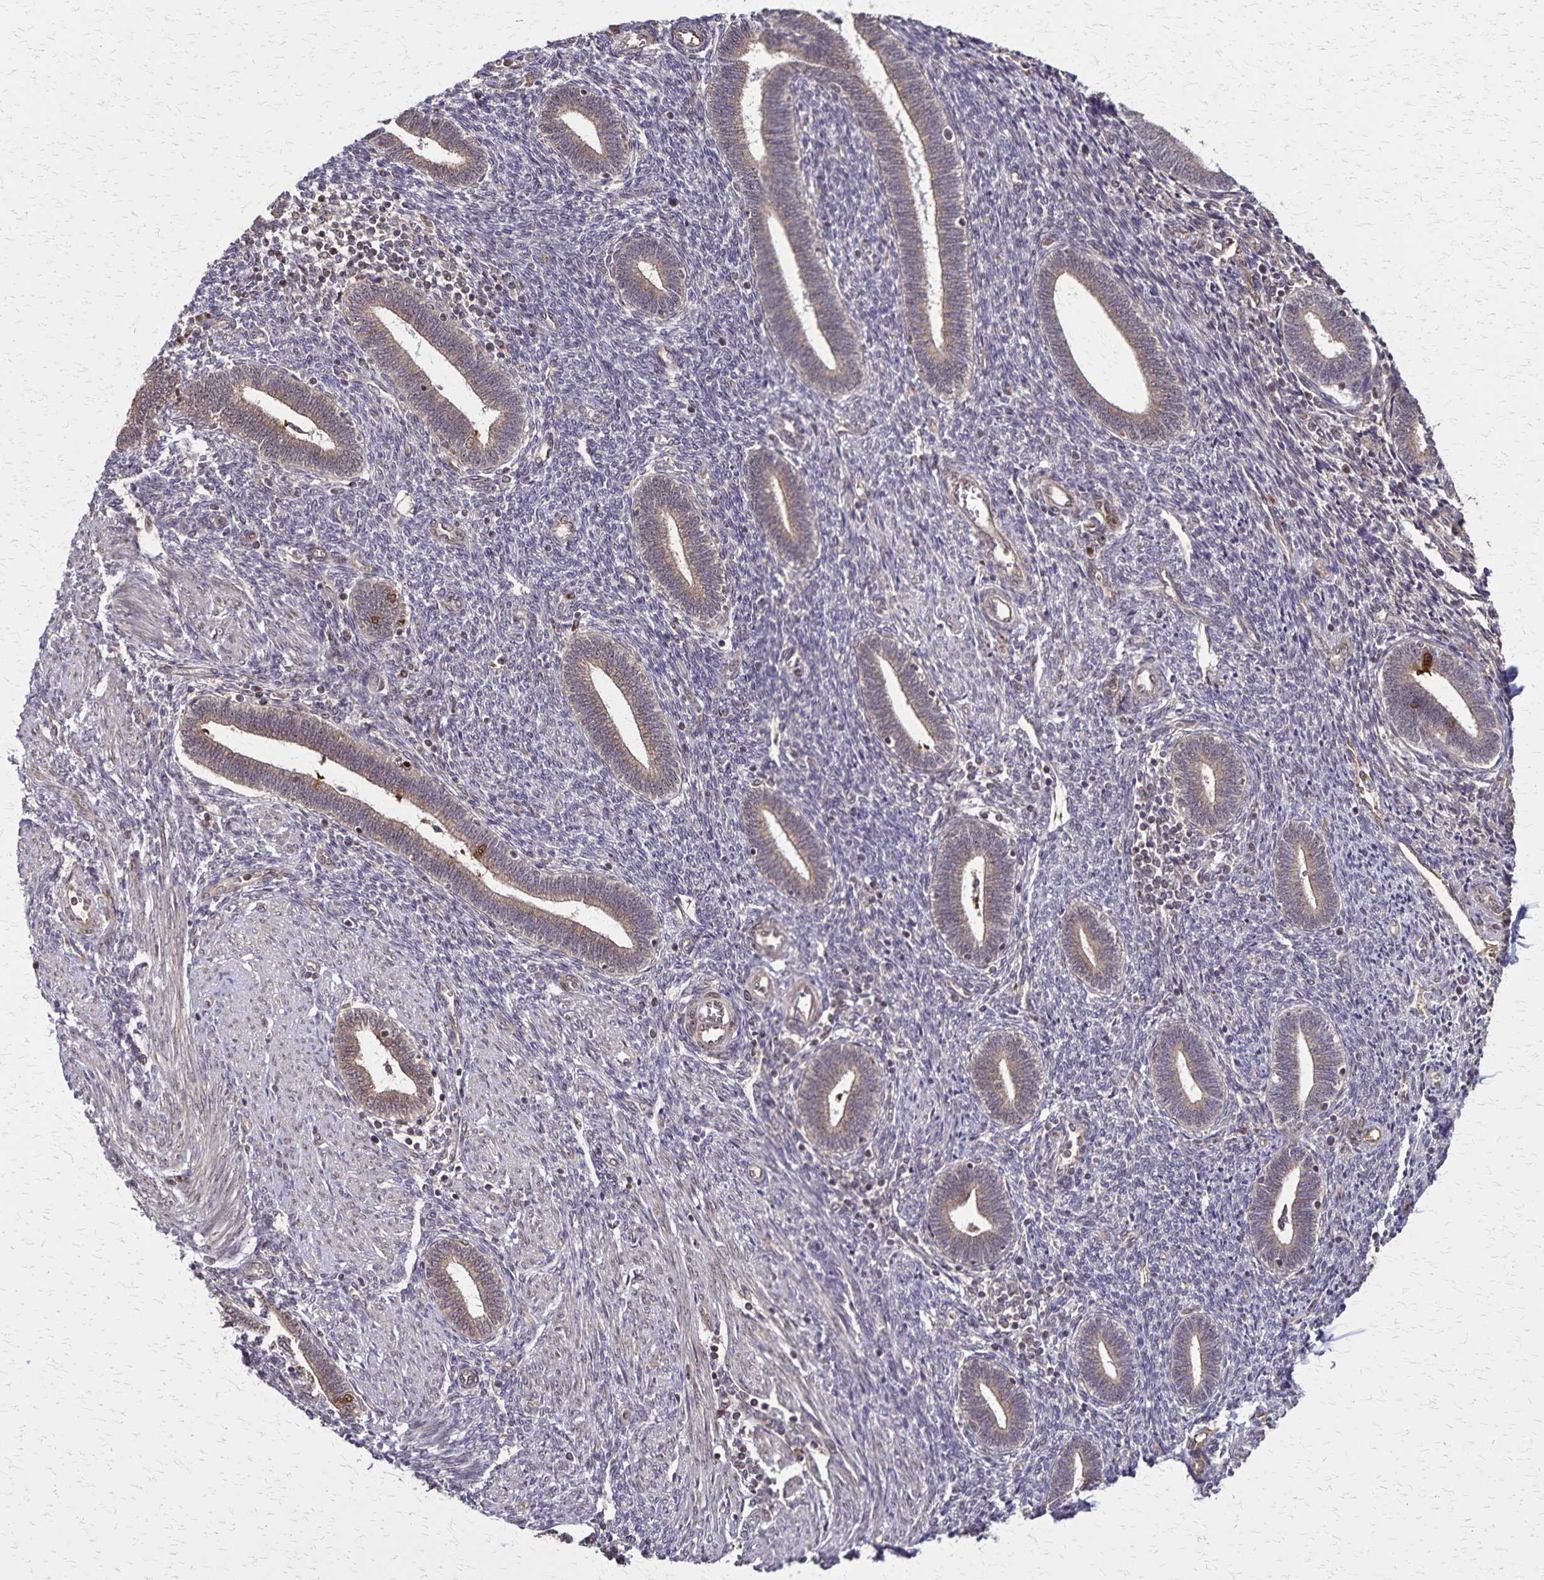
{"staining": {"intensity": "moderate", "quantity": "25%-75%", "location": "cytoplasmic/membranous"}, "tissue": "endometrium", "cell_type": "Cells in endometrial stroma", "image_type": "normal", "snomed": [{"axis": "morphology", "description": "Normal tissue, NOS"}, {"axis": "topography", "description": "Endometrium"}], "caption": "Cells in endometrial stroma demonstrate medium levels of moderate cytoplasmic/membranous staining in approximately 25%-75% of cells in normal human endometrium. (Stains: DAB in brown, nuclei in blue, Microscopy: brightfield microscopy at high magnification).", "gene": "NFS1", "patient": {"sex": "female", "age": 42}}